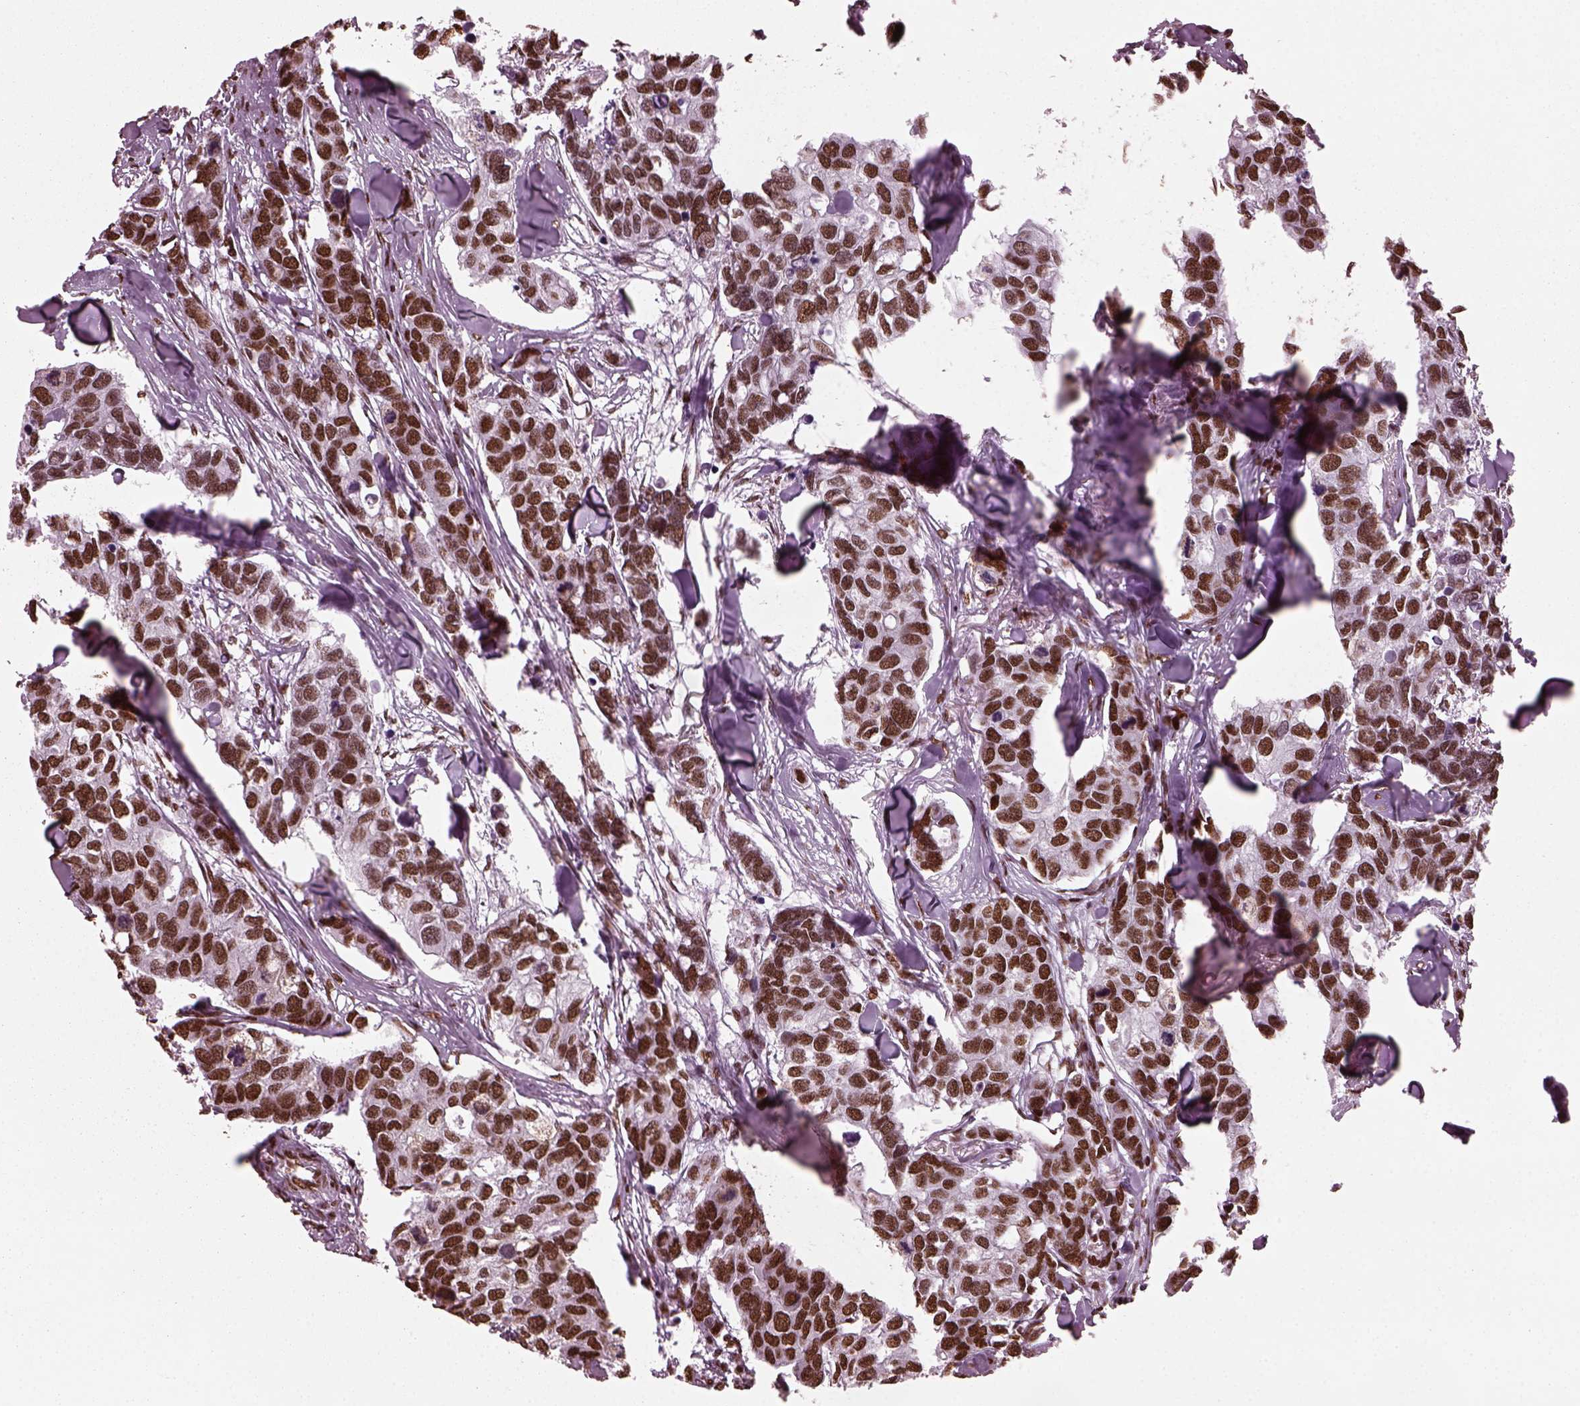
{"staining": {"intensity": "strong", "quantity": ">75%", "location": "nuclear"}, "tissue": "breast cancer", "cell_type": "Tumor cells", "image_type": "cancer", "snomed": [{"axis": "morphology", "description": "Duct carcinoma"}, {"axis": "topography", "description": "Breast"}], "caption": "This is an image of immunohistochemistry staining of breast cancer, which shows strong expression in the nuclear of tumor cells.", "gene": "CBFA2T3", "patient": {"sex": "female", "age": 83}}